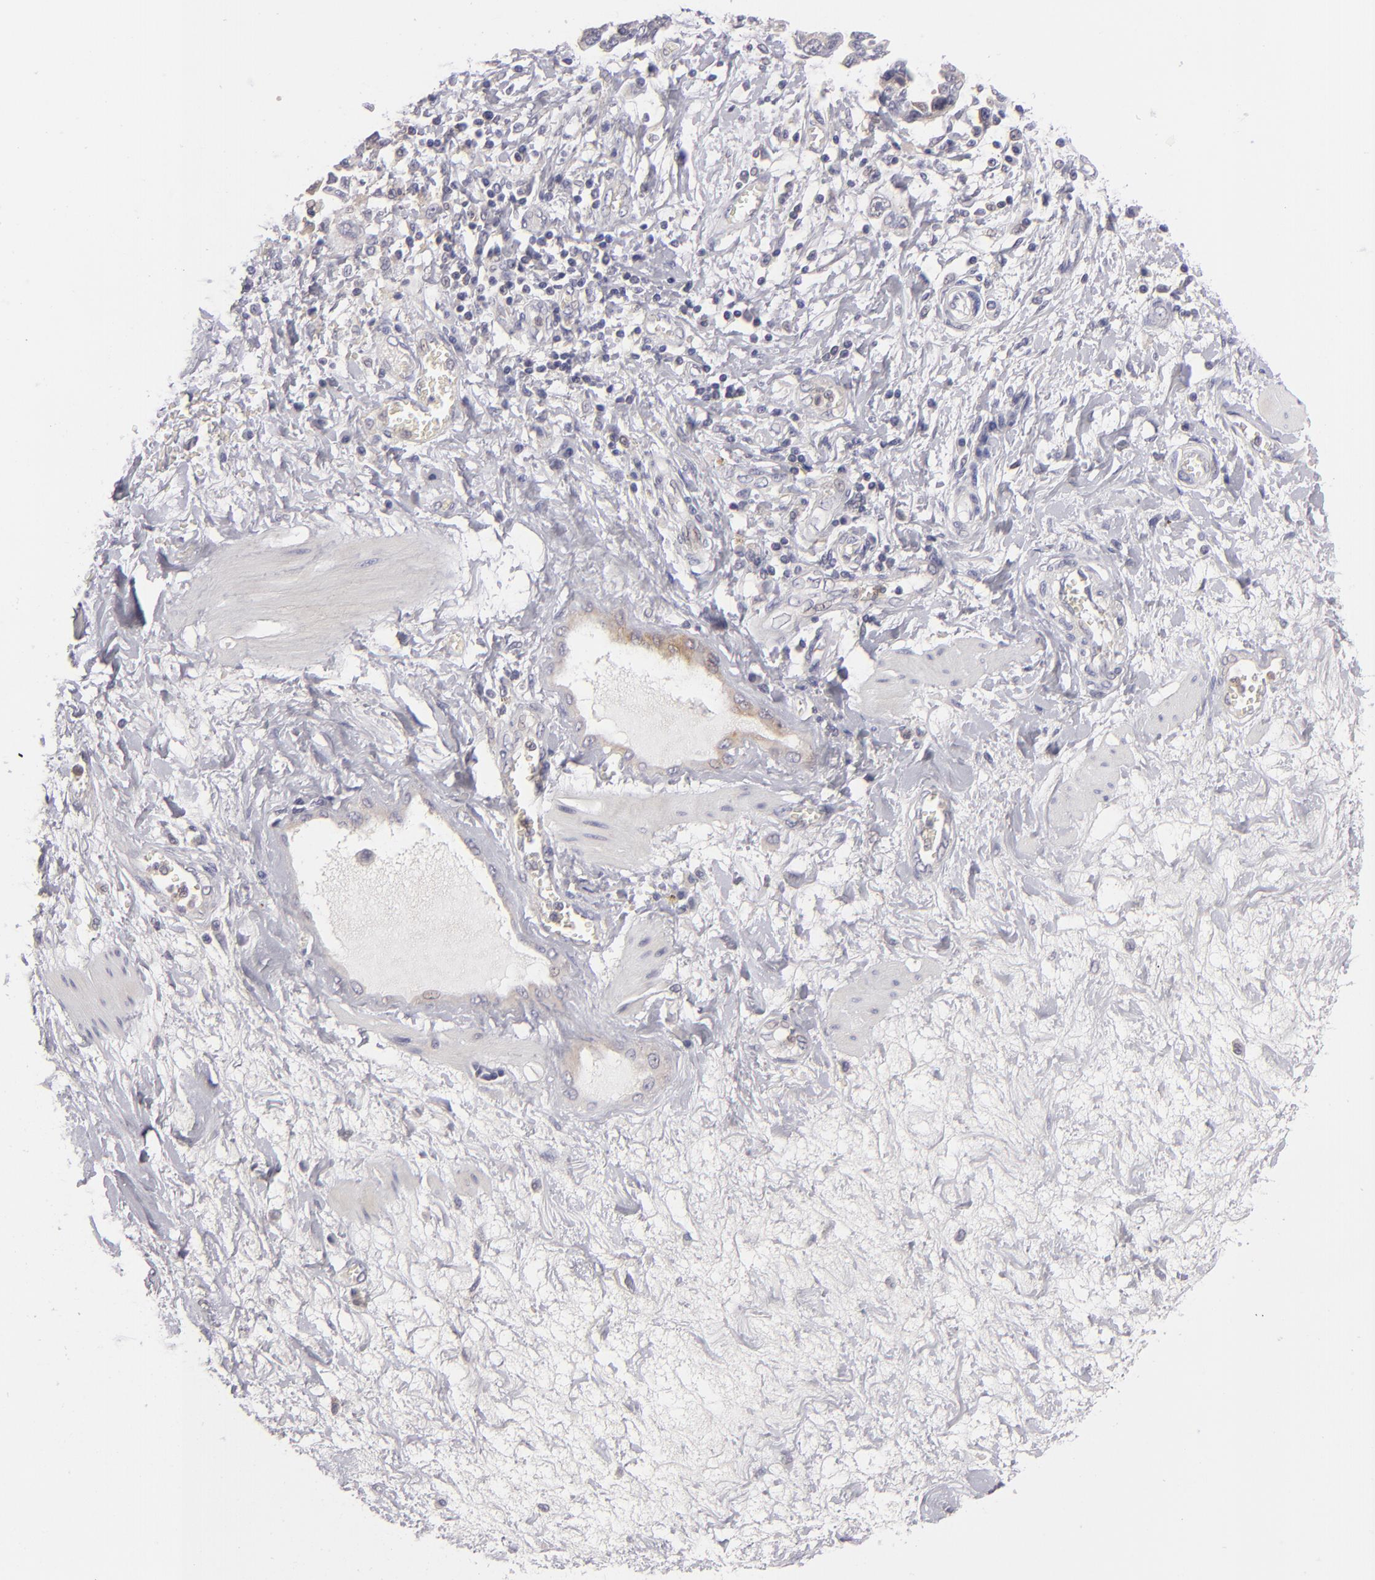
{"staining": {"intensity": "moderate", "quantity": "<25%", "location": "cytoplasmic/membranous"}, "tissue": "ovarian cancer", "cell_type": "Tumor cells", "image_type": "cancer", "snomed": [{"axis": "morphology", "description": "Cystadenocarcinoma, serous, NOS"}, {"axis": "topography", "description": "Ovary"}], "caption": "This is a photomicrograph of immunohistochemistry staining of ovarian serous cystadenocarcinoma, which shows moderate staining in the cytoplasmic/membranous of tumor cells.", "gene": "MMP10", "patient": {"sex": "female", "age": 63}}